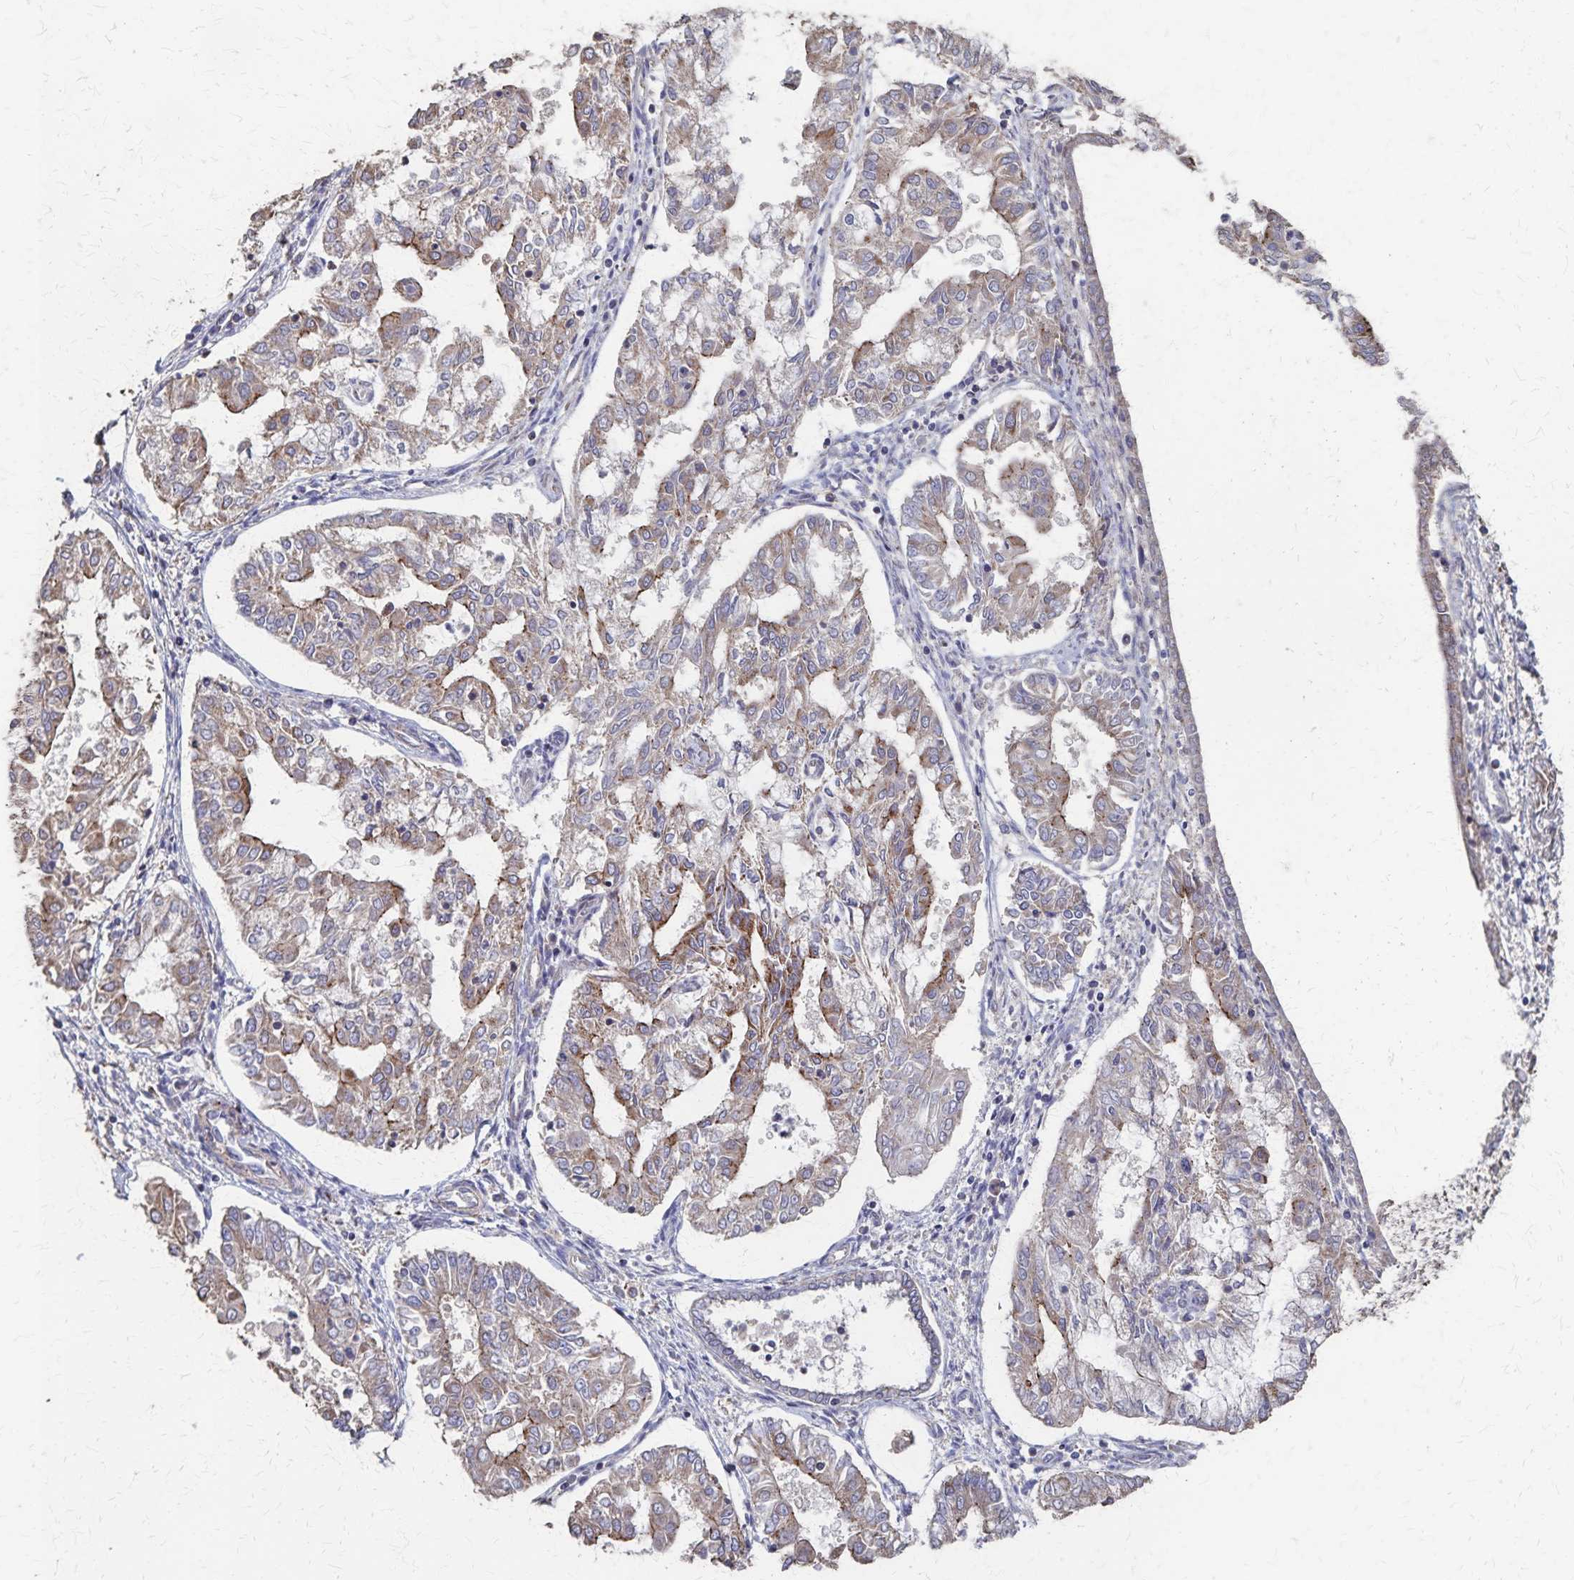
{"staining": {"intensity": "weak", "quantity": "25%-75%", "location": "cytoplasmic/membranous"}, "tissue": "endometrial cancer", "cell_type": "Tumor cells", "image_type": "cancer", "snomed": [{"axis": "morphology", "description": "Adenocarcinoma, NOS"}, {"axis": "topography", "description": "Endometrium"}], "caption": "Human adenocarcinoma (endometrial) stained with a protein marker displays weak staining in tumor cells.", "gene": "PGAP2", "patient": {"sex": "female", "age": 68}}